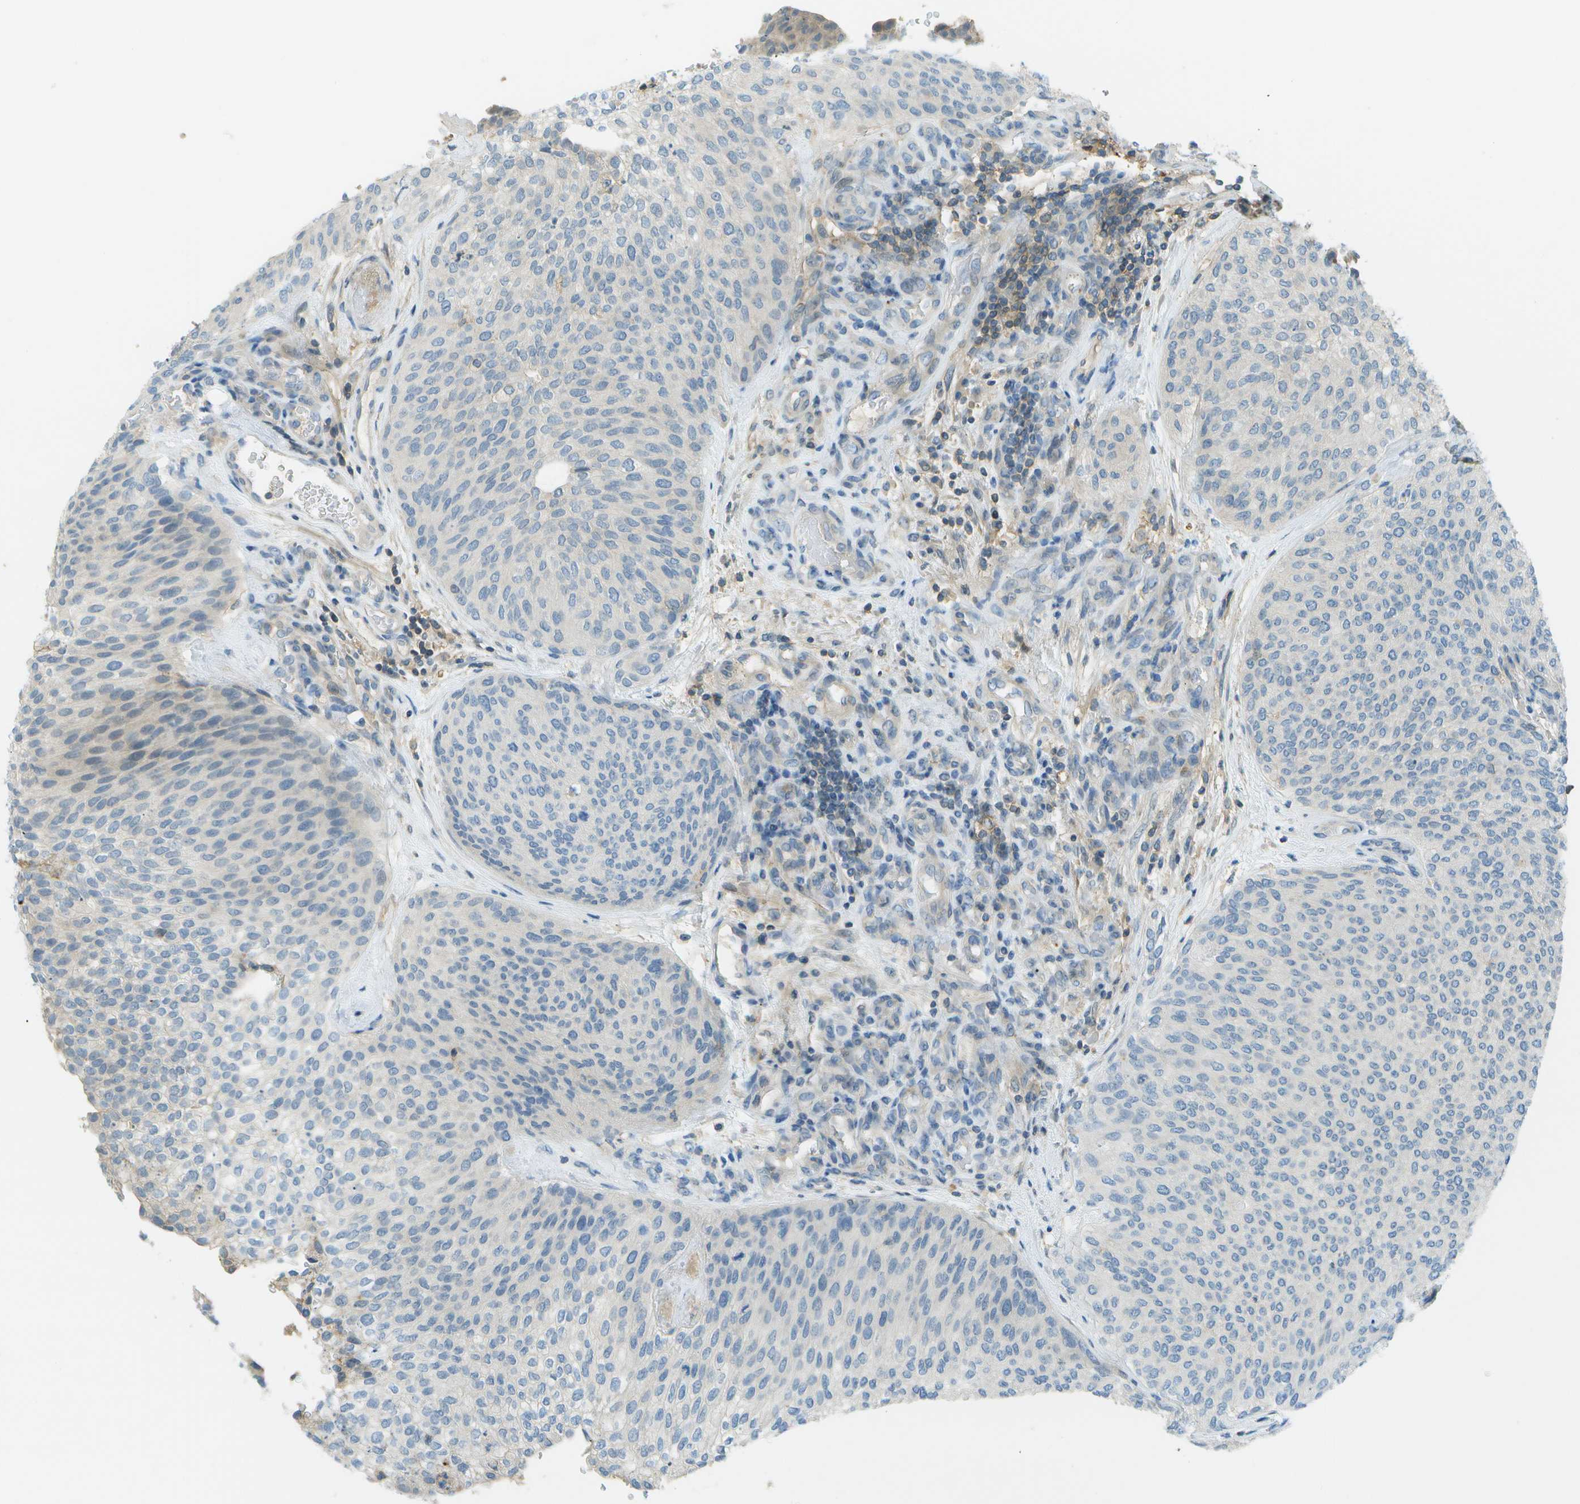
{"staining": {"intensity": "negative", "quantity": "none", "location": "none"}, "tissue": "urothelial cancer", "cell_type": "Tumor cells", "image_type": "cancer", "snomed": [{"axis": "morphology", "description": "Urothelial carcinoma, Low grade"}, {"axis": "topography", "description": "Urinary bladder"}], "caption": "Histopathology image shows no protein expression in tumor cells of urothelial carcinoma (low-grade) tissue.", "gene": "LRRC66", "patient": {"sex": "female", "age": 79}}